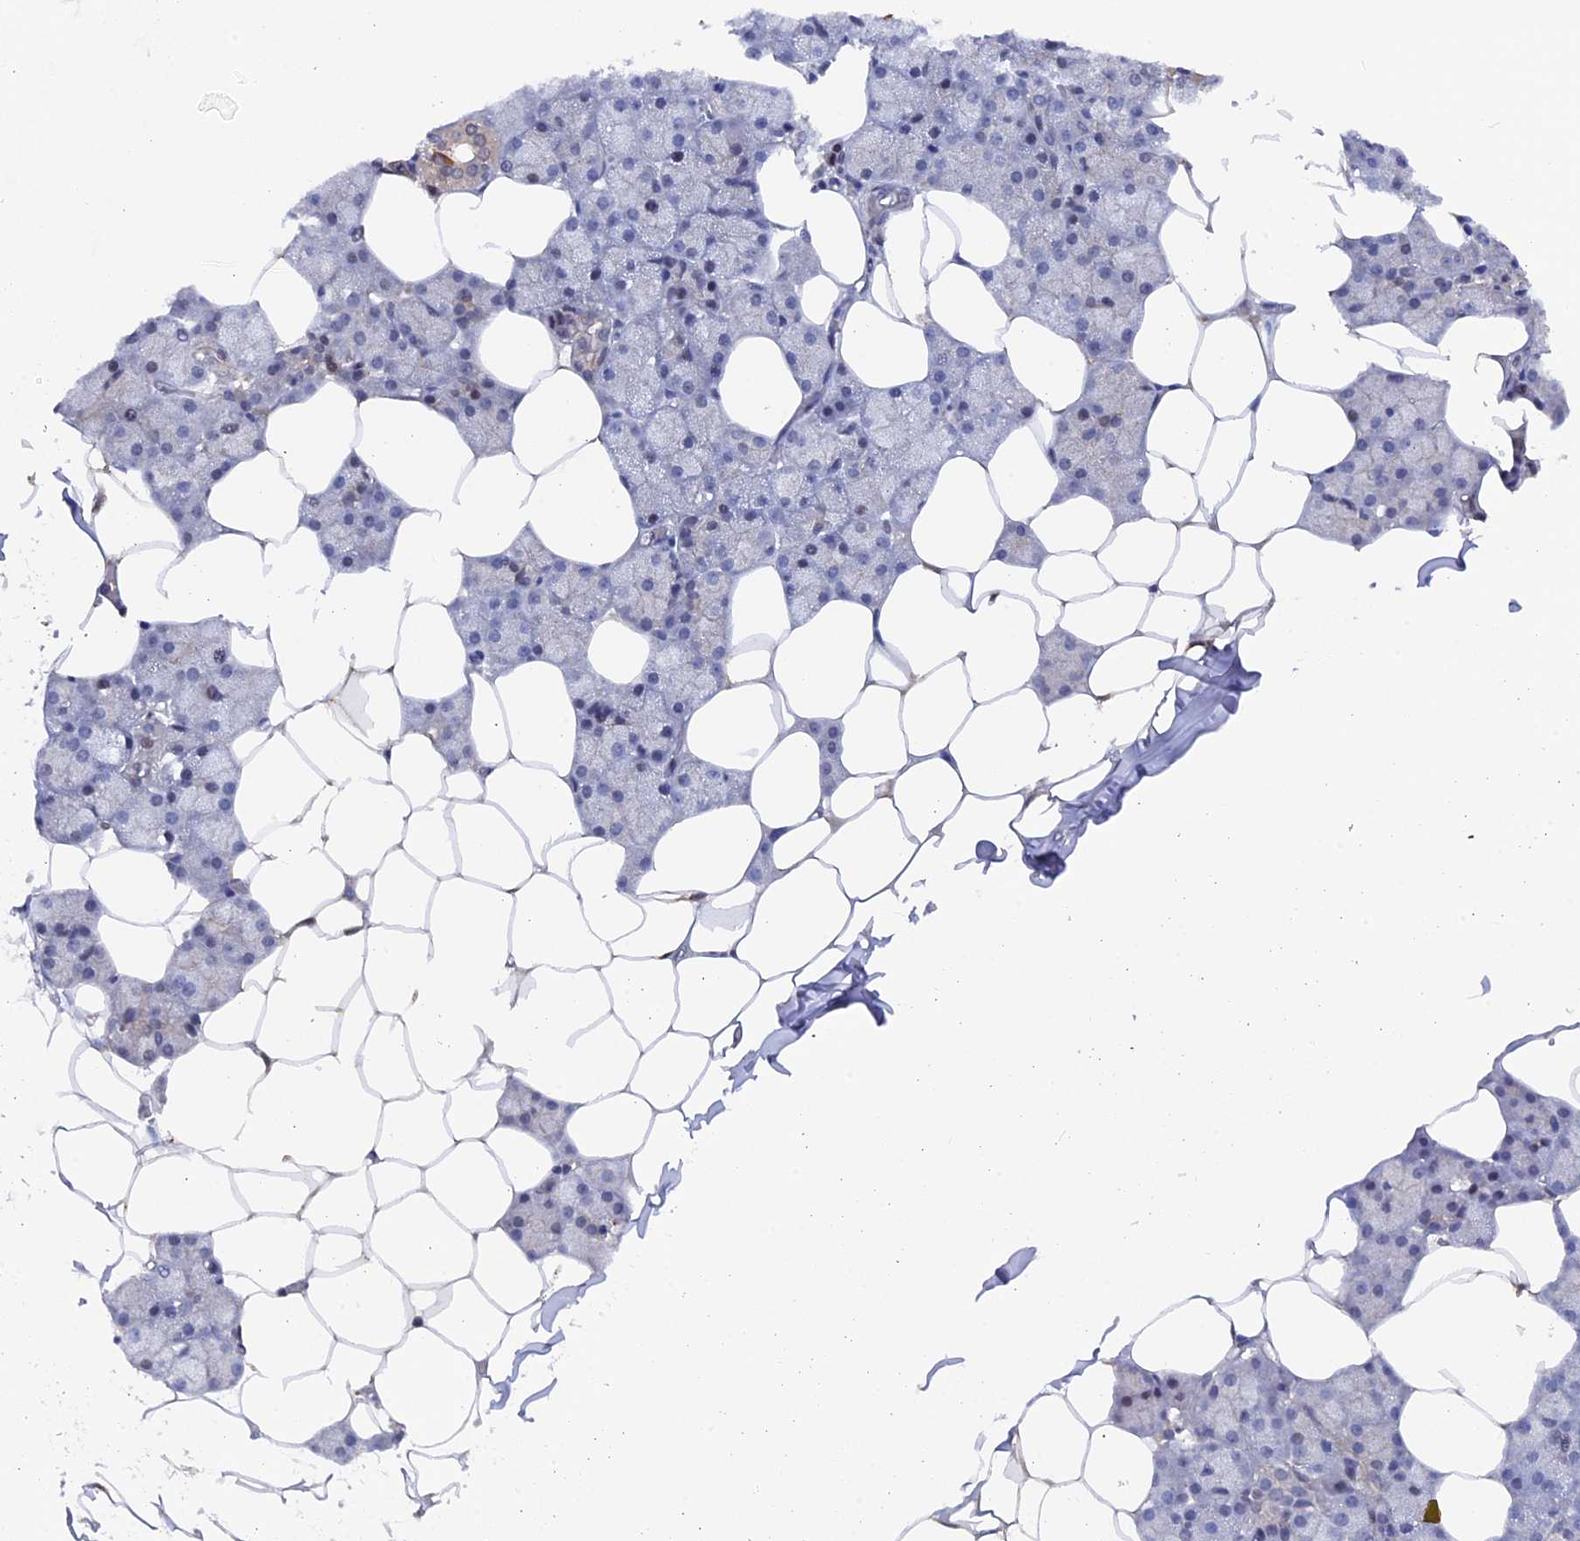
{"staining": {"intensity": "moderate", "quantity": "<25%", "location": "nuclear"}, "tissue": "salivary gland", "cell_type": "Glandular cells", "image_type": "normal", "snomed": [{"axis": "morphology", "description": "Normal tissue, NOS"}, {"axis": "topography", "description": "Salivary gland"}], "caption": "Normal salivary gland was stained to show a protein in brown. There is low levels of moderate nuclear staining in about <25% of glandular cells.", "gene": "TMC5", "patient": {"sex": "male", "age": 62}}